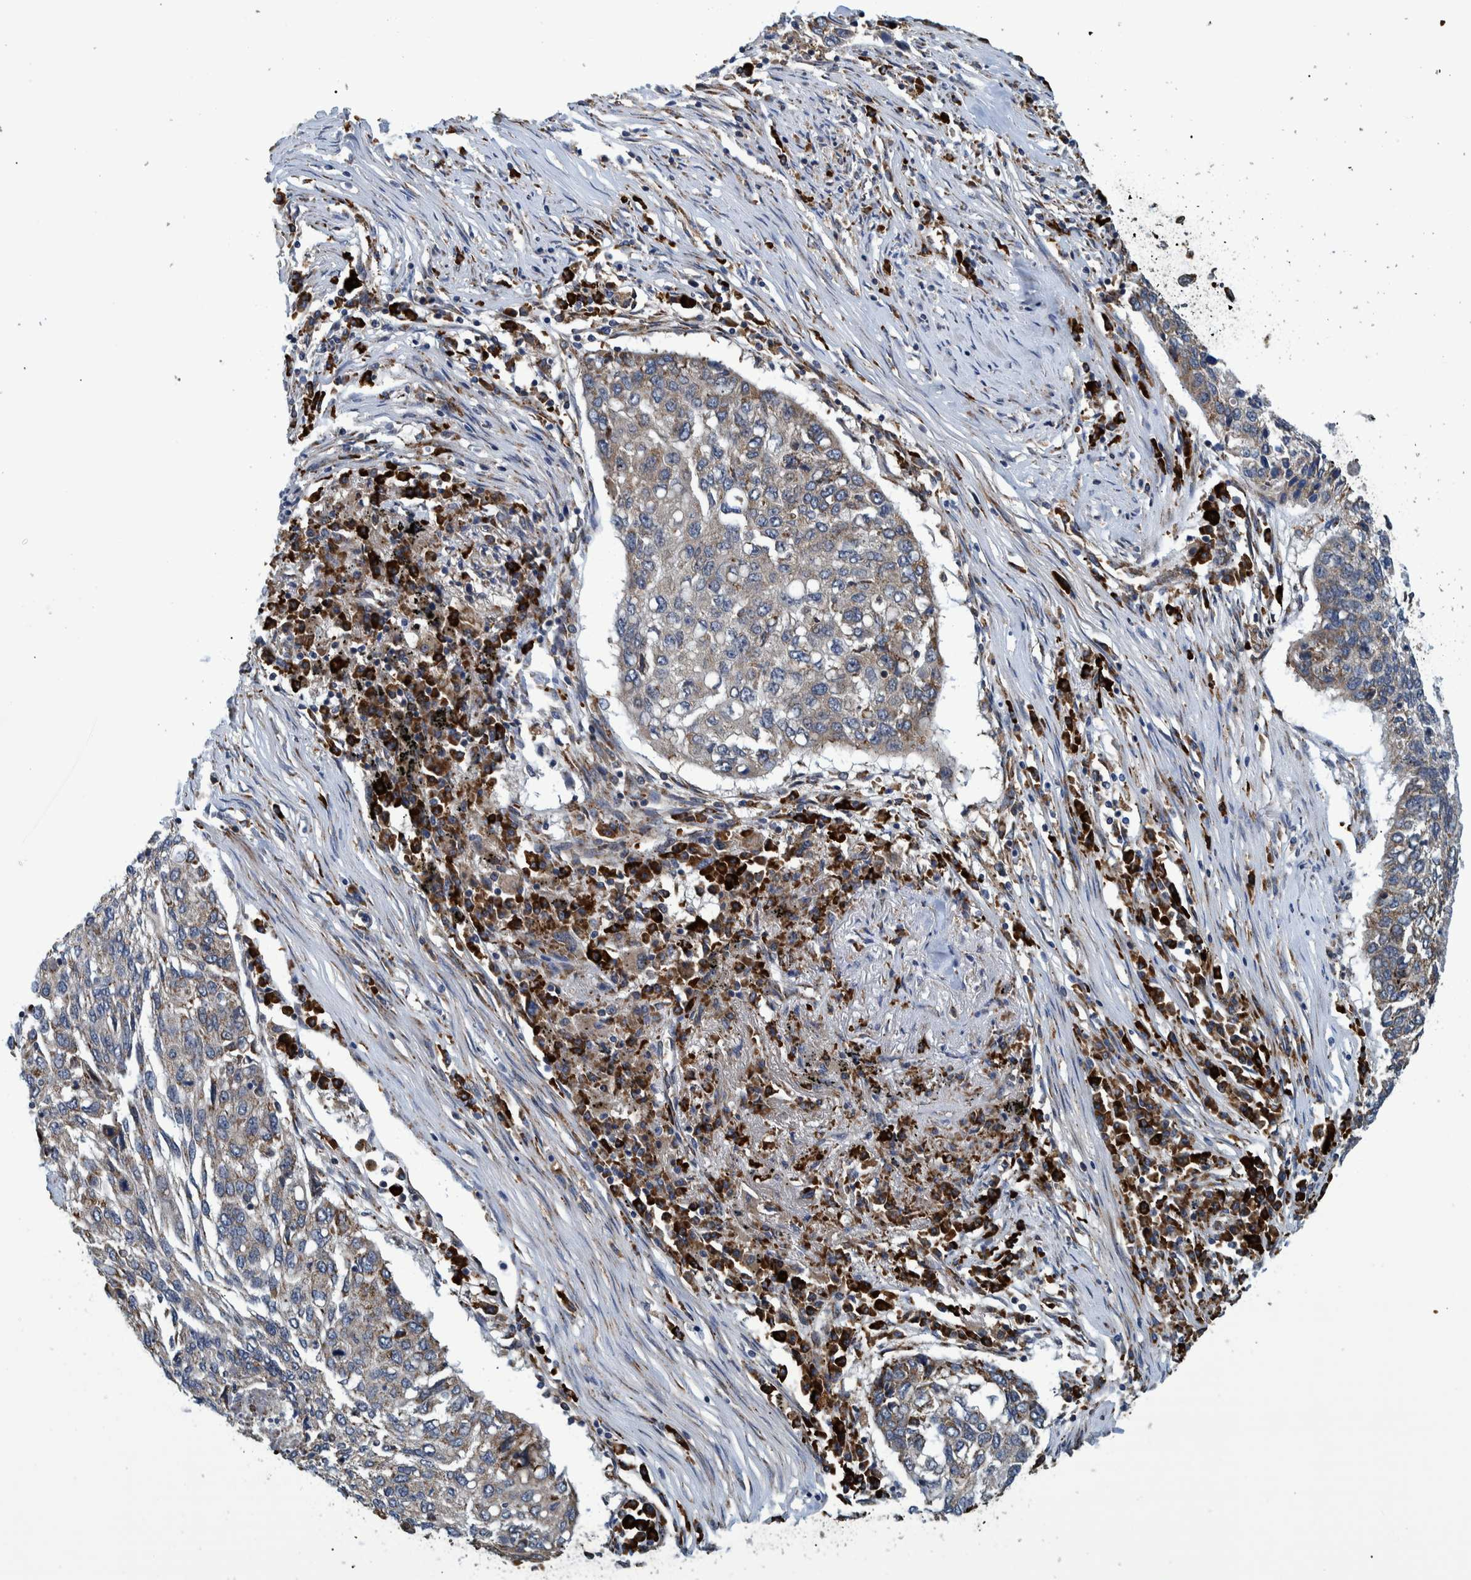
{"staining": {"intensity": "weak", "quantity": "25%-75%", "location": "cytoplasmic/membranous"}, "tissue": "lung cancer", "cell_type": "Tumor cells", "image_type": "cancer", "snomed": [{"axis": "morphology", "description": "Squamous cell carcinoma, NOS"}, {"axis": "topography", "description": "Lung"}], "caption": "Immunohistochemical staining of human lung cancer exhibits low levels of weak cytoplasmic/membranous staining in approximately 25%-75% of tumor cells. (DAB (3,3'-diaminobenzidine) IHC with brightfield microscopy, high magnification).", "gene": "SPAG5", "patient": {"sex": "female", "age": 63}}